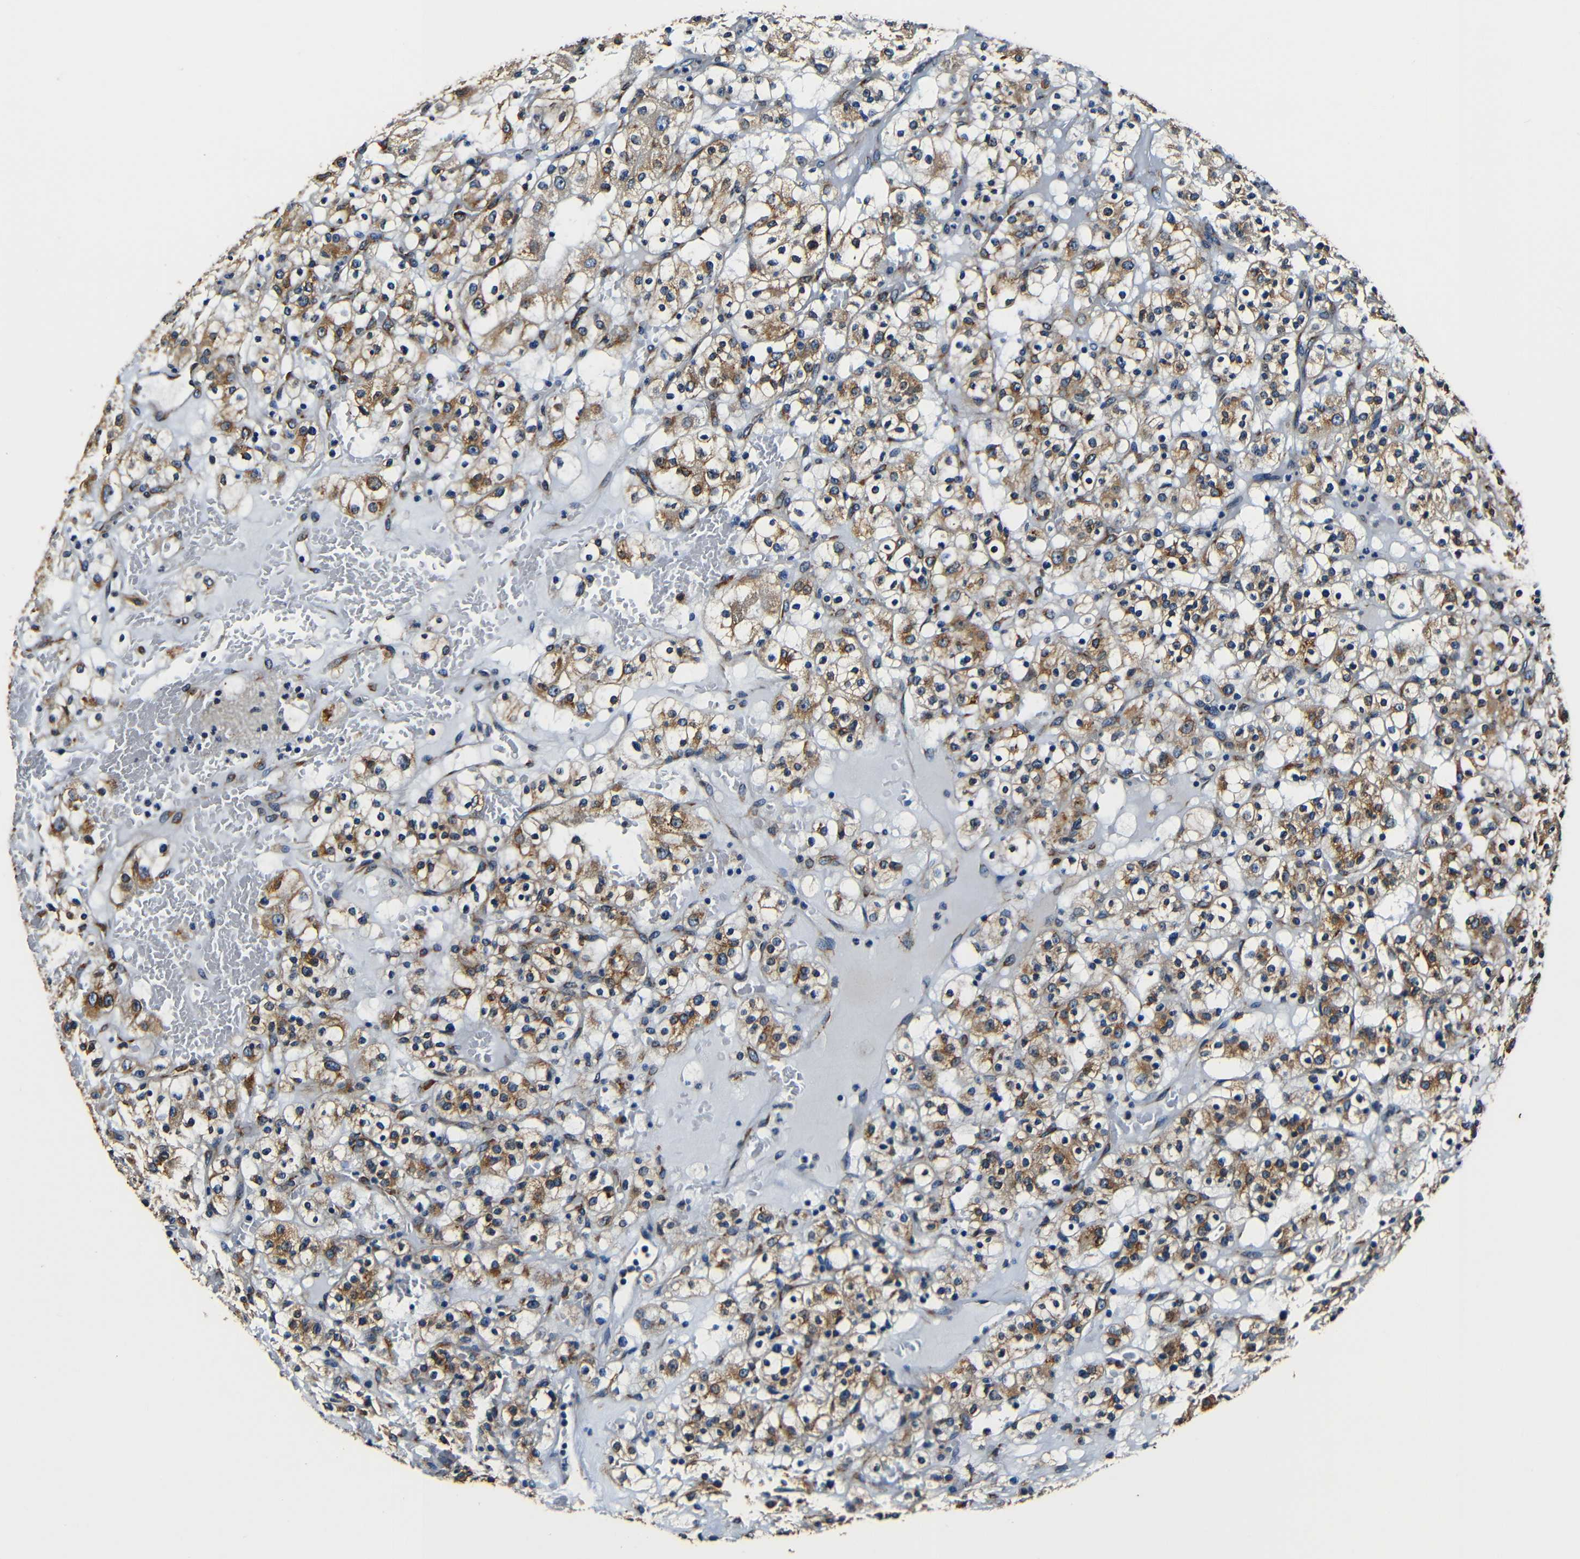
{"staining": {"intensity": "moderate", "quantity": ">75%", "location": "cytoplasmic/membranous"}, "tissue": "renal cancer", "cell_type": "Tumor cells", "image_type": "cancer", "snomed": [{"axis": "morphology", "description": "Normal tissue, NOS"}, {"axis": "morphology", "description": "Adenocarcinoma, NOS"}, {"axis": "topography", "description": "Kidney"}], "caption": "Immunohistochemistry of renal cancer displays medium levels of moderate cytoplasmic/membranous positivity in approximately >75% of tumor cells.", "gene": "RRBP1", "patient": {"sex": "female", "age": 72}}